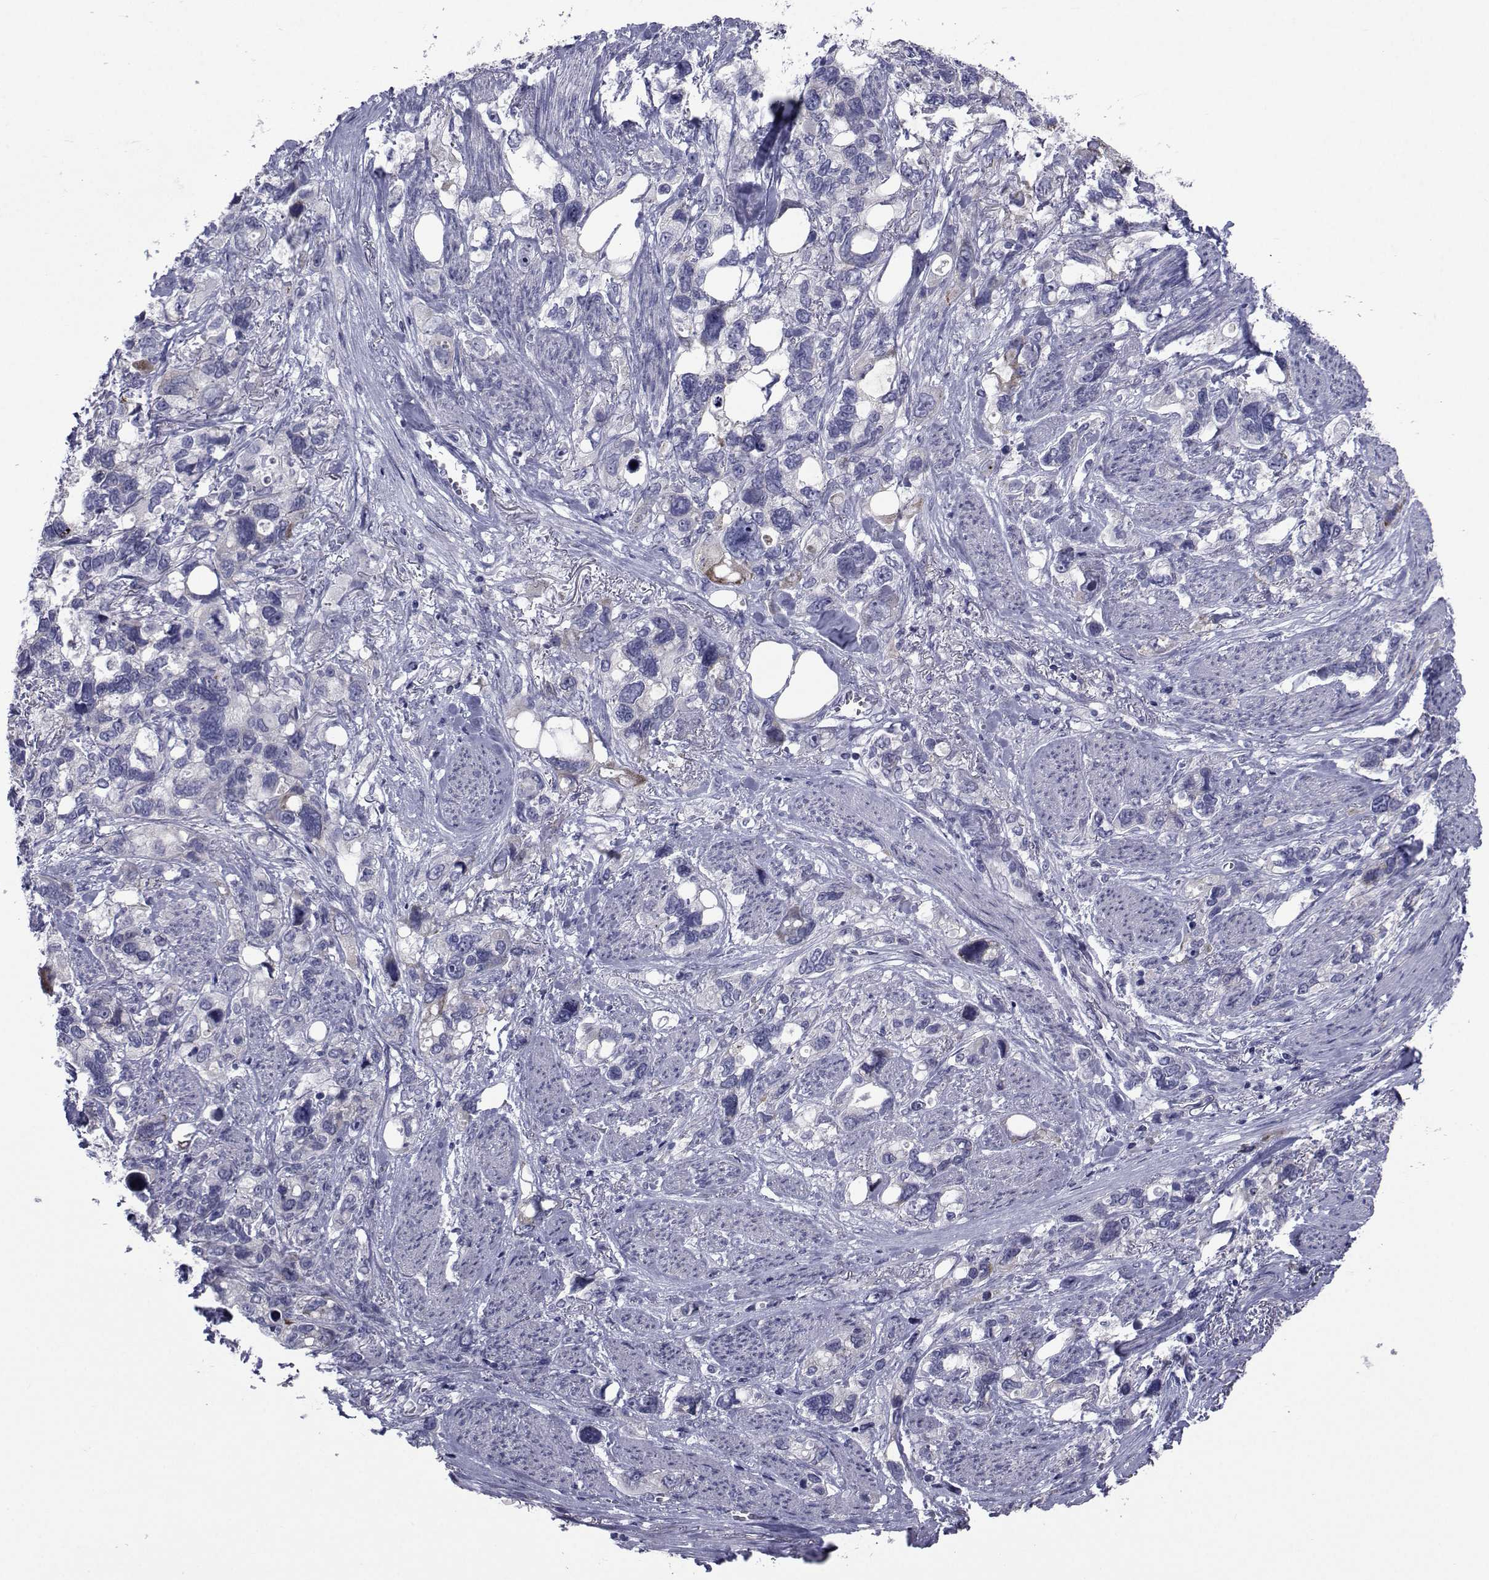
{"staining": {"intensity": "weak", "quantity": "<25%", "location": "cytoplasmic/membranous"}, "tissue": "stomach cancer", "cell_type": "Tumor cells", "image_type": "cancer", "snomed": [{"axis": "morphology", "description": "Adenocarcinoma, NOS"}, {"axis": "topography", "description": "Stomach, upper"}], "caption": "This histopathology image is of stomach adenocarcinoma stained with immunohistochemistry (IHC) to label a protein in brown with the nuclei are counter-stained blue. There is no staining in tumor cells. (DAB (3,3'-diaminobenzidine) immunohistochemistry with hematoxylin counter stain).", "gene": "ROPN1", "patient": {"sex": "female", "age": 81}}